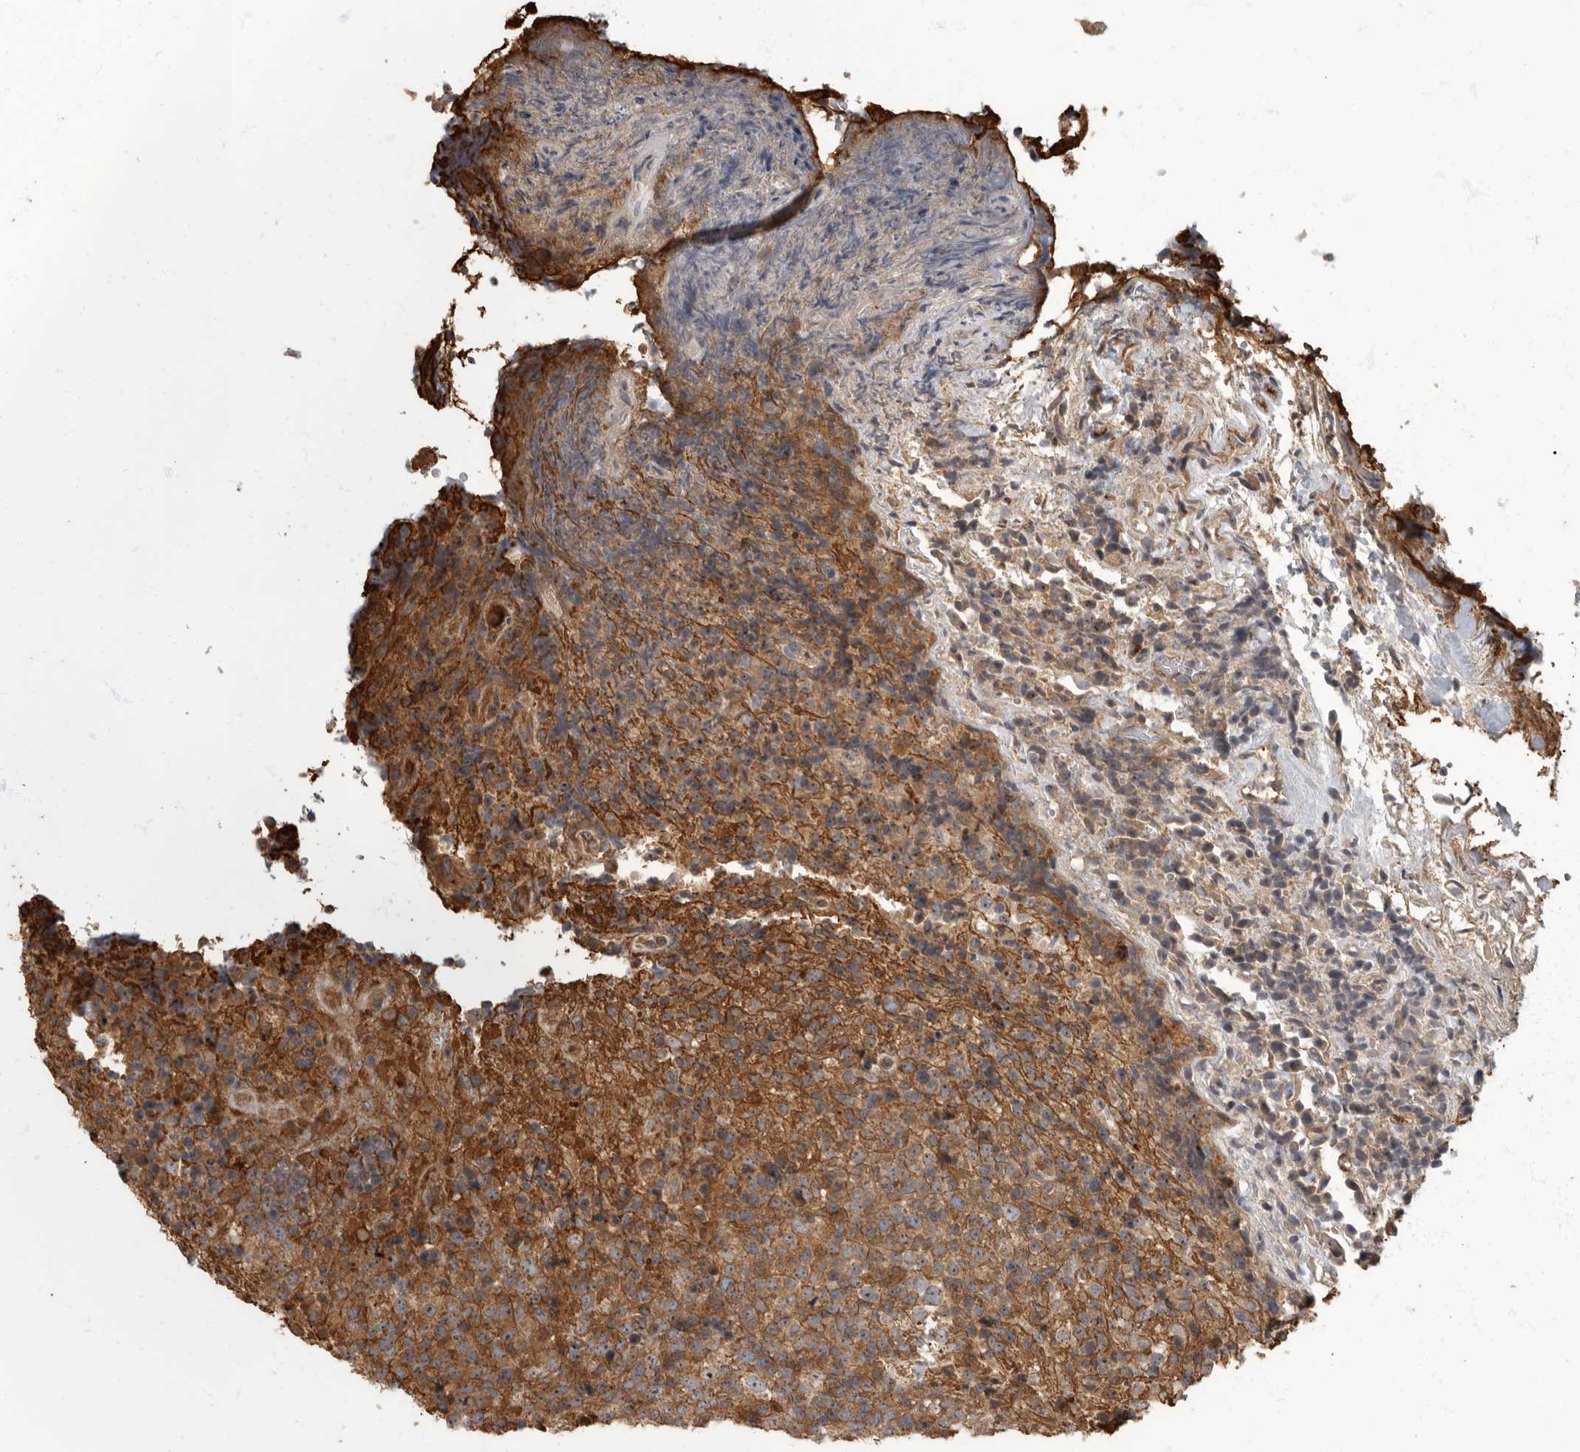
{"staining": {"intensity": "strong", "quantity": ">75%", "location": "cytoplasmic/membranous"}, "tissue": "lymphoma", "cell_type": "Tumor cells", "image_type": "cancer", "snomed": [{"axis": "morphology", "description": "Malignant lymphoma, non-Hodgkin's type, High grade"}, {"axis": "topography", "description": "Lymph node"}], "caption": "The immunohistochemical stain highlights strong cytoplasmic/membranous staining in tumor cells of lymphoma tissue.", "gene": "DAAM1", "patient": {"sex": "male", "age": 13}}